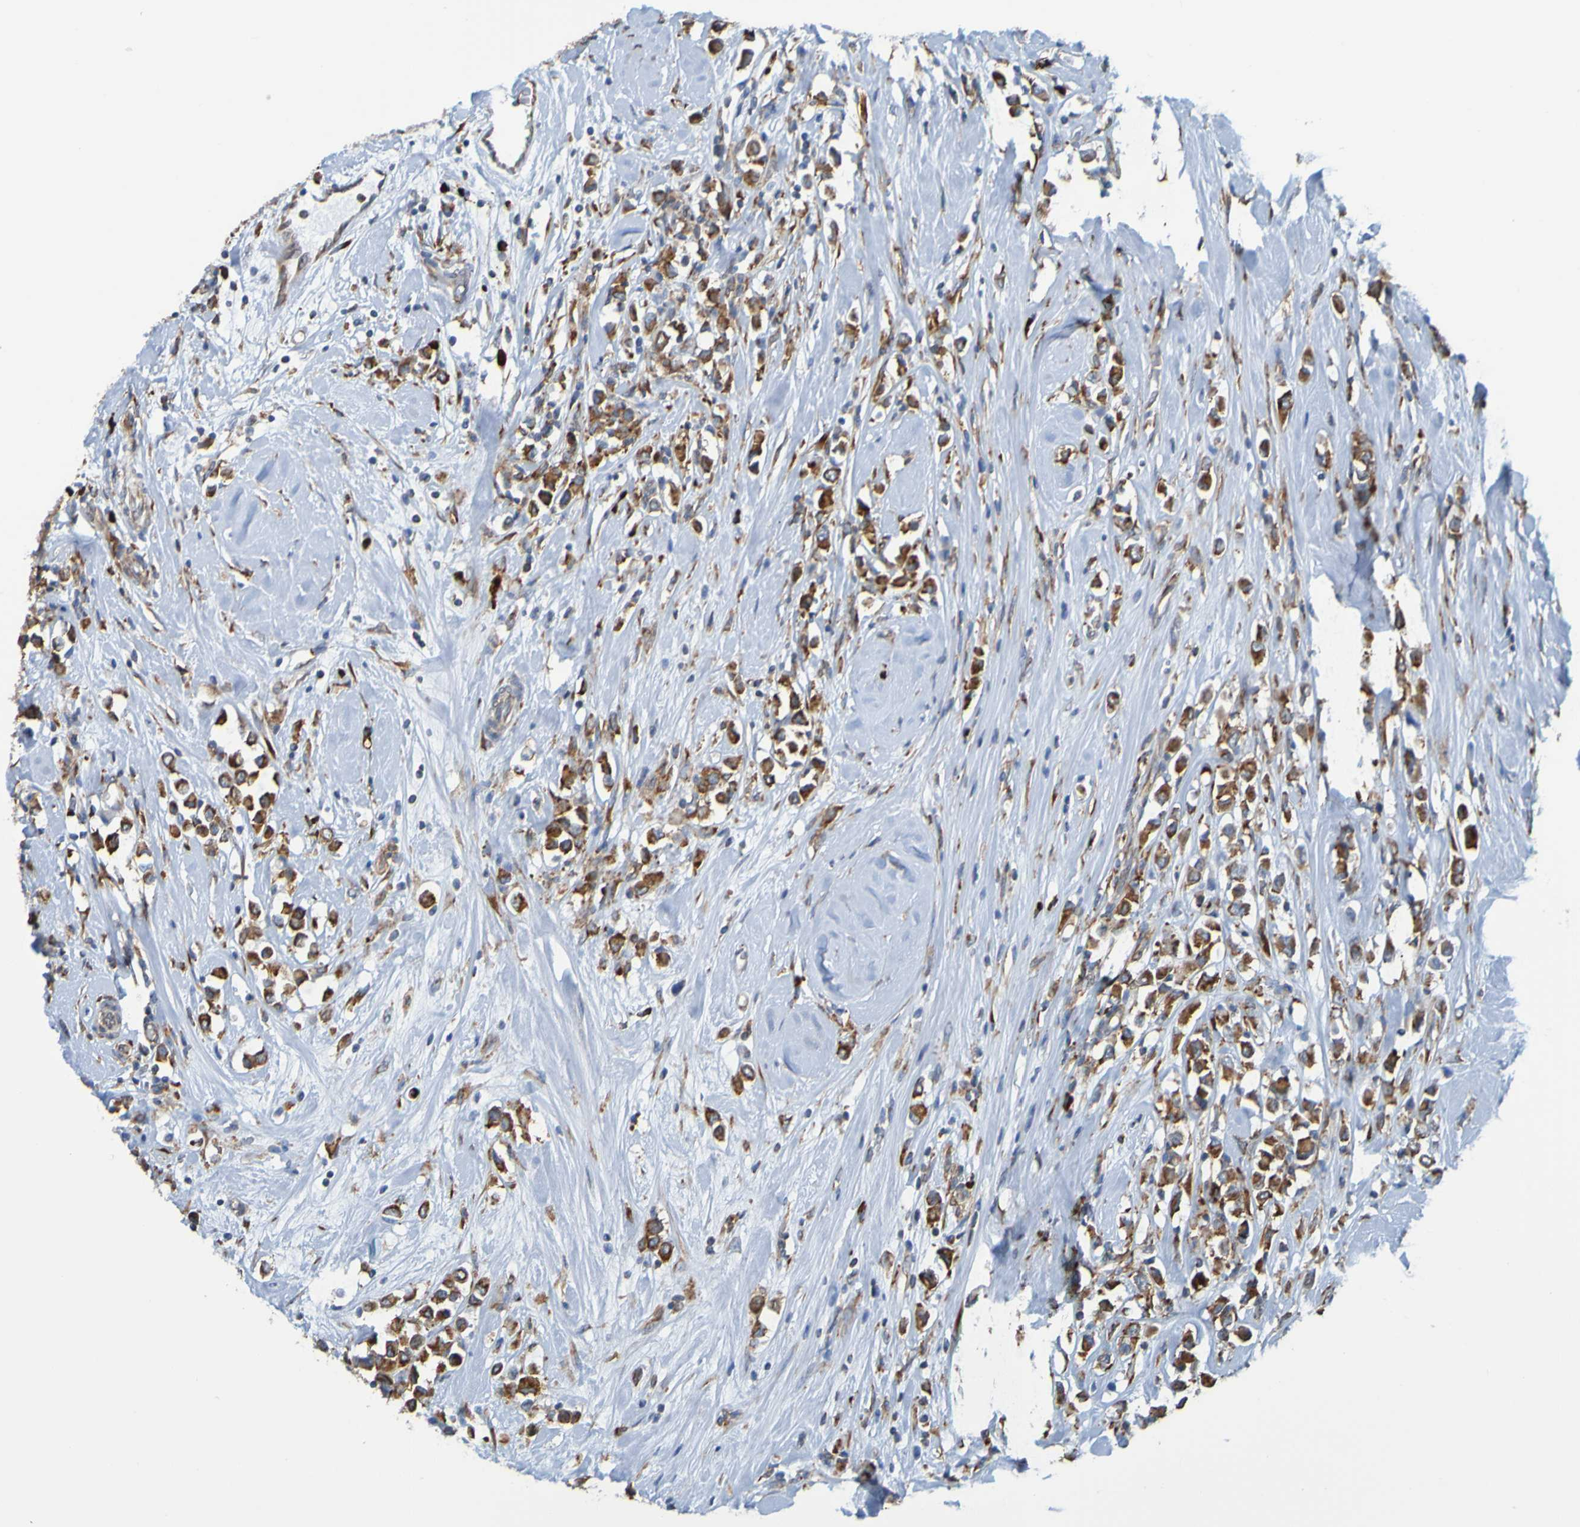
{"staining": {"intensity": "moderate", "quantity": "25%-75%", "location": "cytoplasmic/membranous"}, "tissue": "breast cancer", "cell_type": "Tumor cells", "image_type": "cancer", "snomed": [{"axis": "morphology", "description": "Duct carcinoma"}, {"axis": "topography", "description": "Breast"}], "caption": "Immunohistochemistry (IHC) micrograph of breast cancer stained for a protein (brown), which displays medium levels of moderate cytoplasmic/membranous expression in approximately 25%-75% of tumor cells.", "gene": "SSR1", "patient": {"sex": "female", "age": 69}}